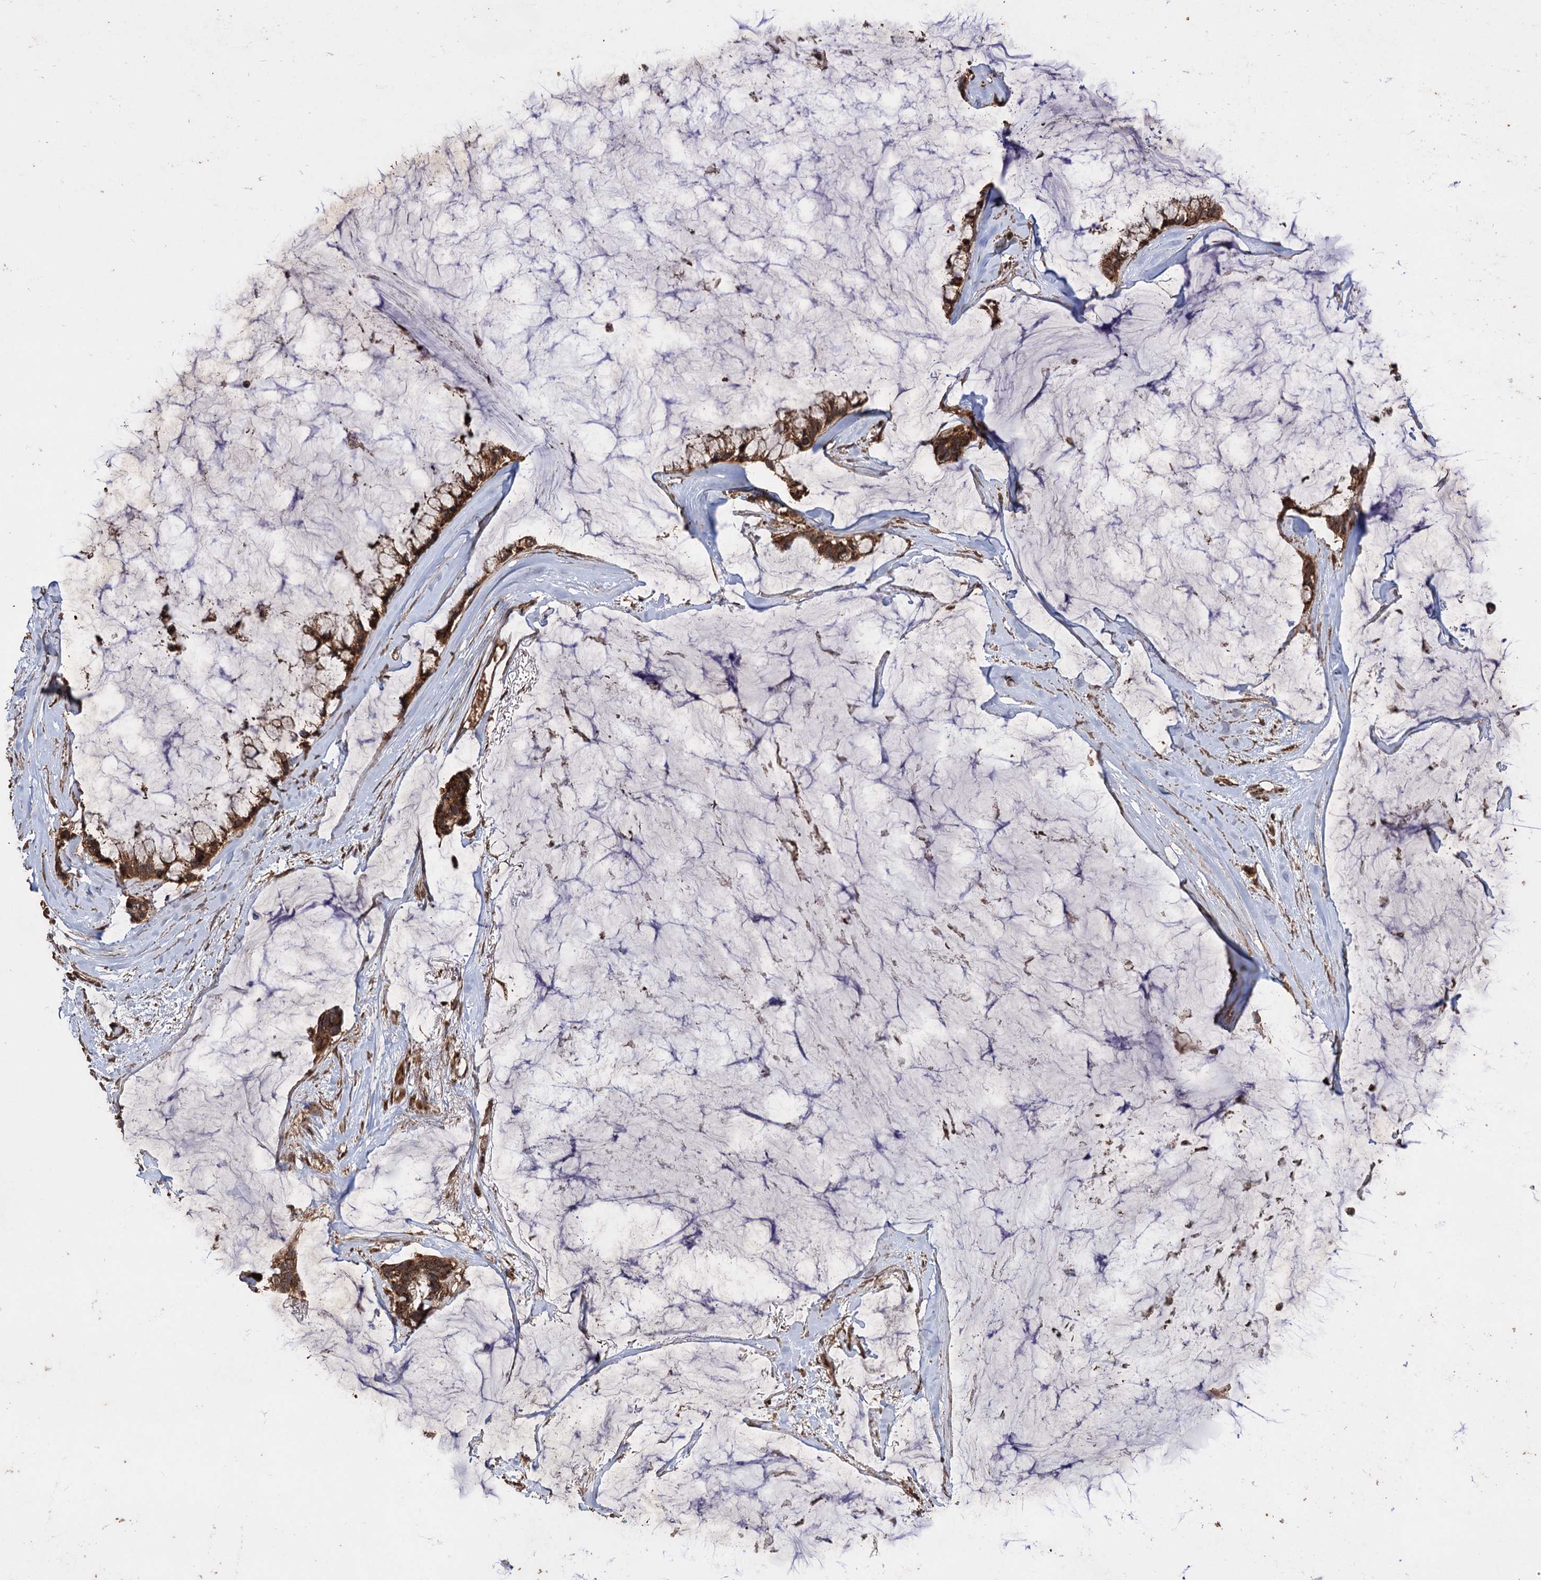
{"staining": {"intensity": "moderate", "quantity": ">75%", "location": "cytoplasmic/membranous"}, "tissue": "ovarian cancer", "cell_type": "Tumor cells", "image_type": "cancer", "snomed": [{"axis": "morphology", "description": "Cystadenocarcinoma, mucinous, NOS"}, {"axis": "topography", "description": "Ovary"}], "caption": "The micrograph reveals staining of ovarian cancer, revealing moderate cytoplasmic/membranous protein positivity (brown color) within tumor cells. Nuclei are stained in blue.", "gene": "IPO4", "patient": {"sex": "female", "age": 39}}